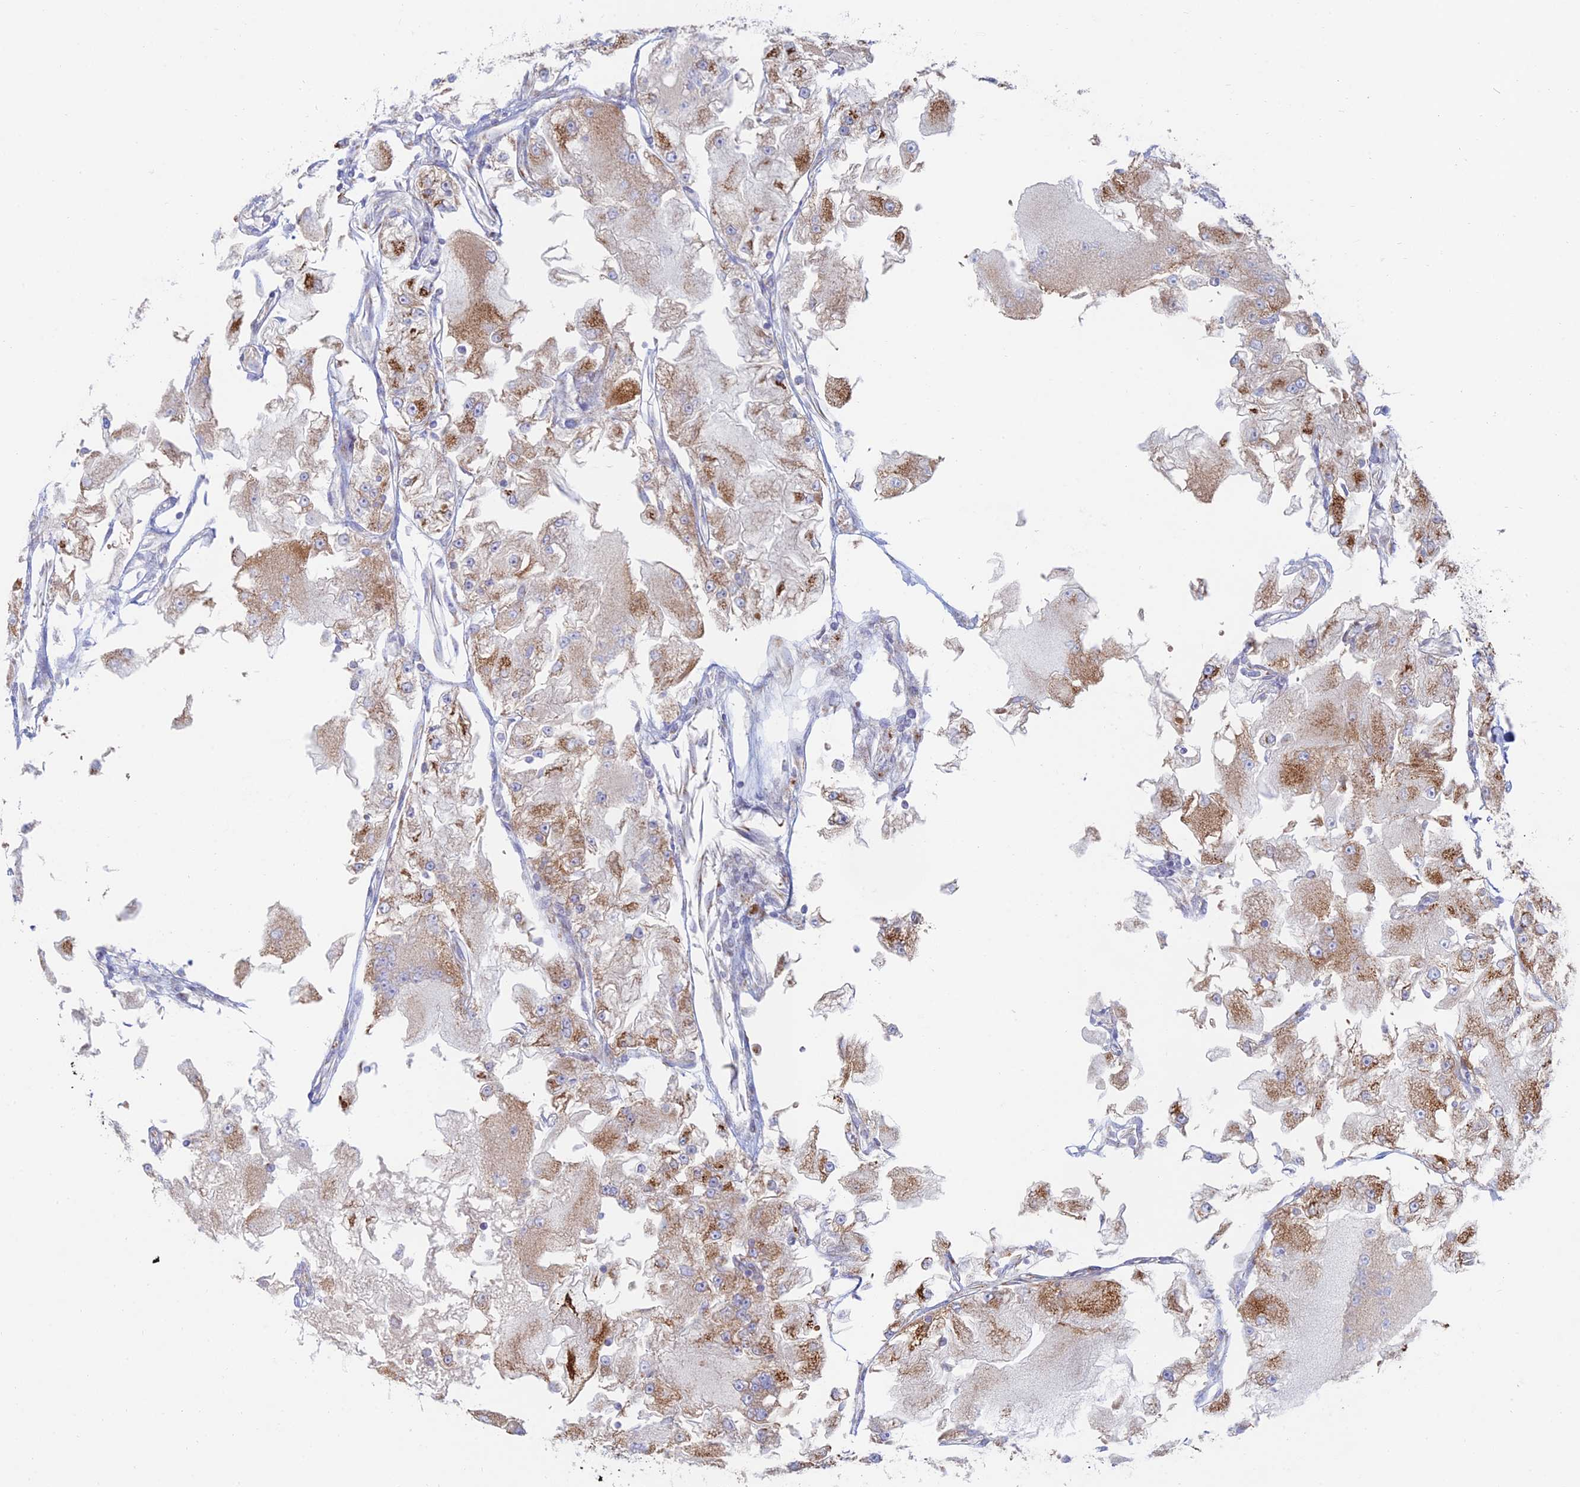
{"staining": {"intensity": "moderate", "quantity": ">75%", "location": "cytoplasmic/membranous"}, "tissue": "renal cancer", "cell_type": "Tumor cells", "image_type": "cancer", "snomed": [{"axis": "morphology", "description": "Adenocarcinoma, NOS"}, {"axis": "topography", "description": "Kidney"}], "caption": "This micrograph reveals immunohistochemistry (IHC) staining of renal adenocarcinoma, with medium moderate cytoplasmic/membranous expression in about >75% of tumor cells.", "gene": "HS2ST1", "patient": {"sex": "female", "age": 72}}